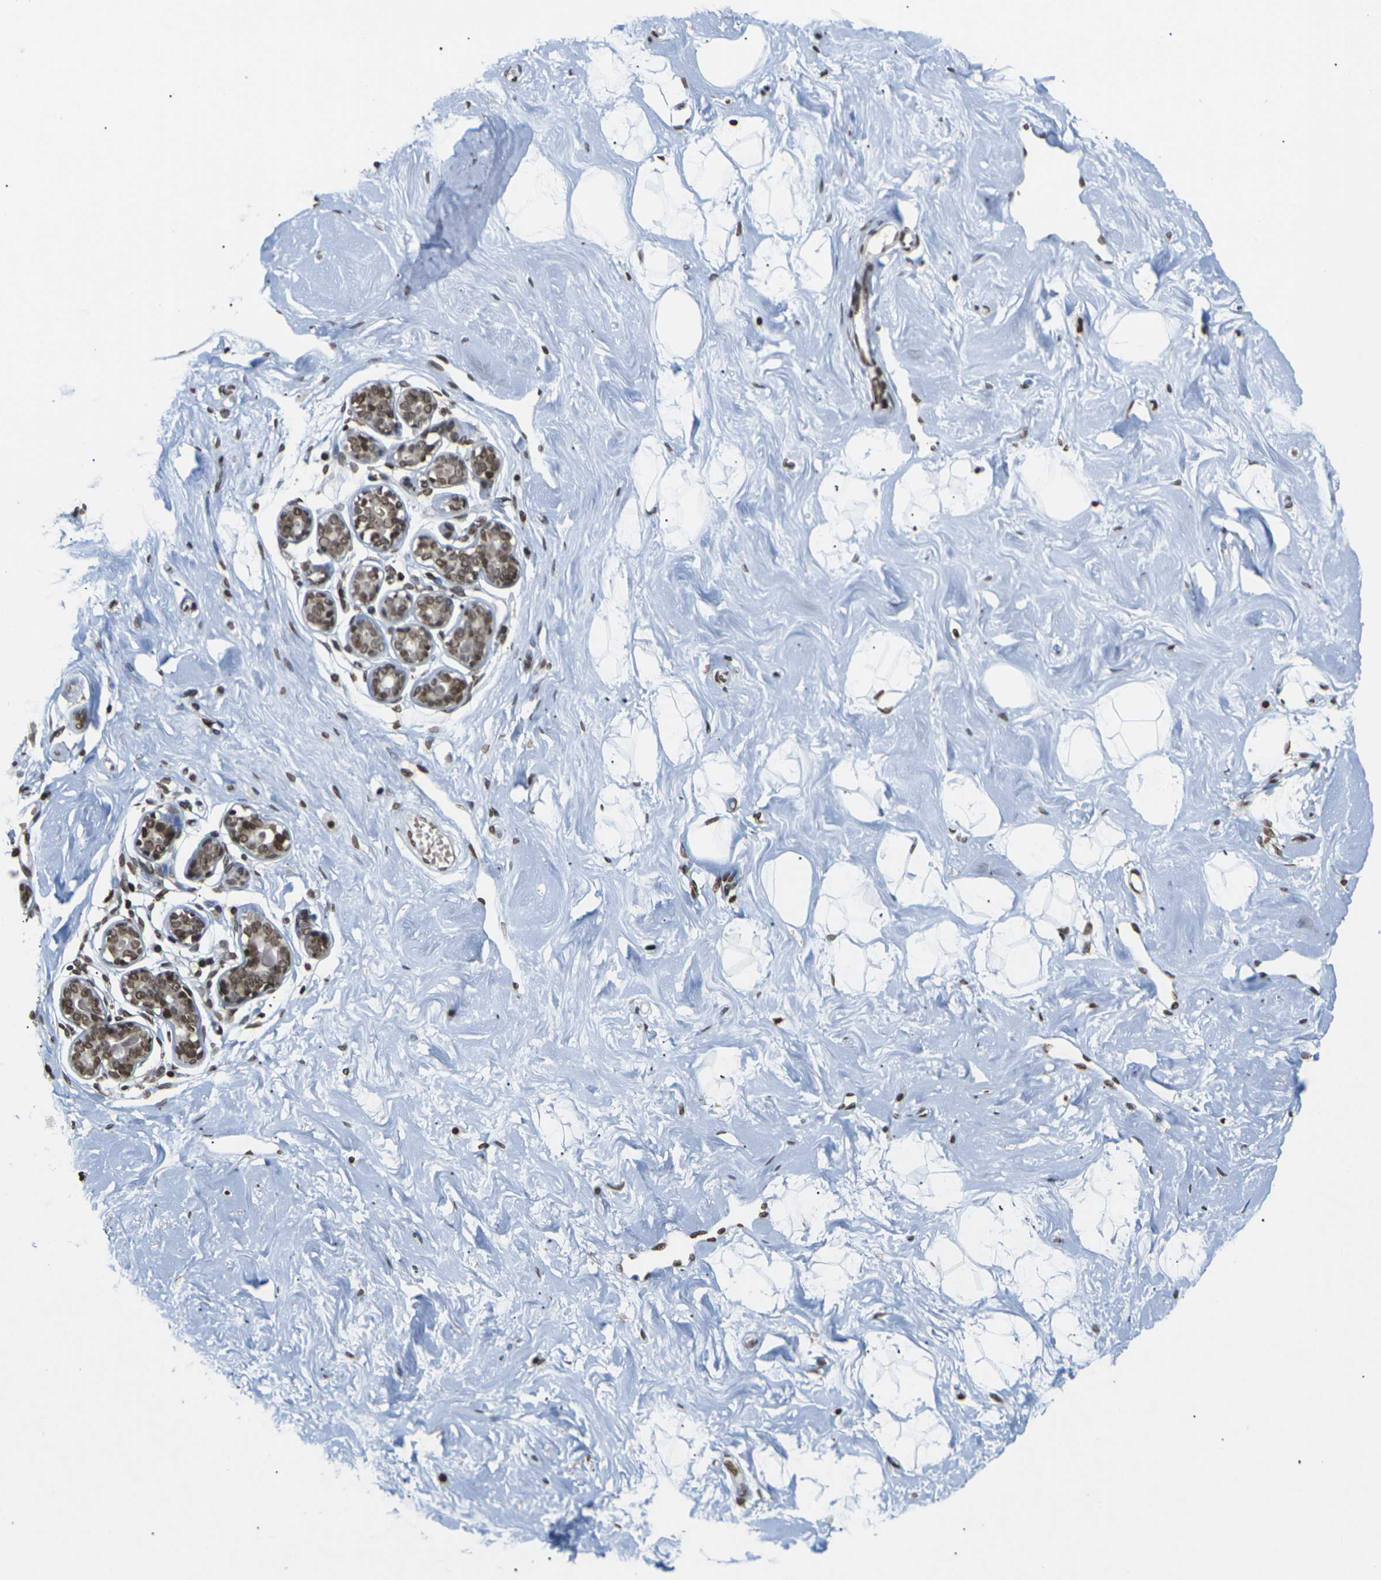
{"staining": {"intensity": "moderate", "quantity": "25%-75%", "location": "nuclear"}, "tissue": "breast", "cell_type": "Adipocytes", "image_type": "normal", "snomed": [{"axis": "morphology", "description": "Normal tissue, NOS"}, {"axis": "topography", "description": "Breast"}], "caption": "An immunohistochemistry micrograph of unremarkable tissue is shown. Protein staining in brown highlights moderate nuclear positivity in breast within adipocytes.", "gene": "ETV5", "patient": {"sex": "female", "age": 23}}